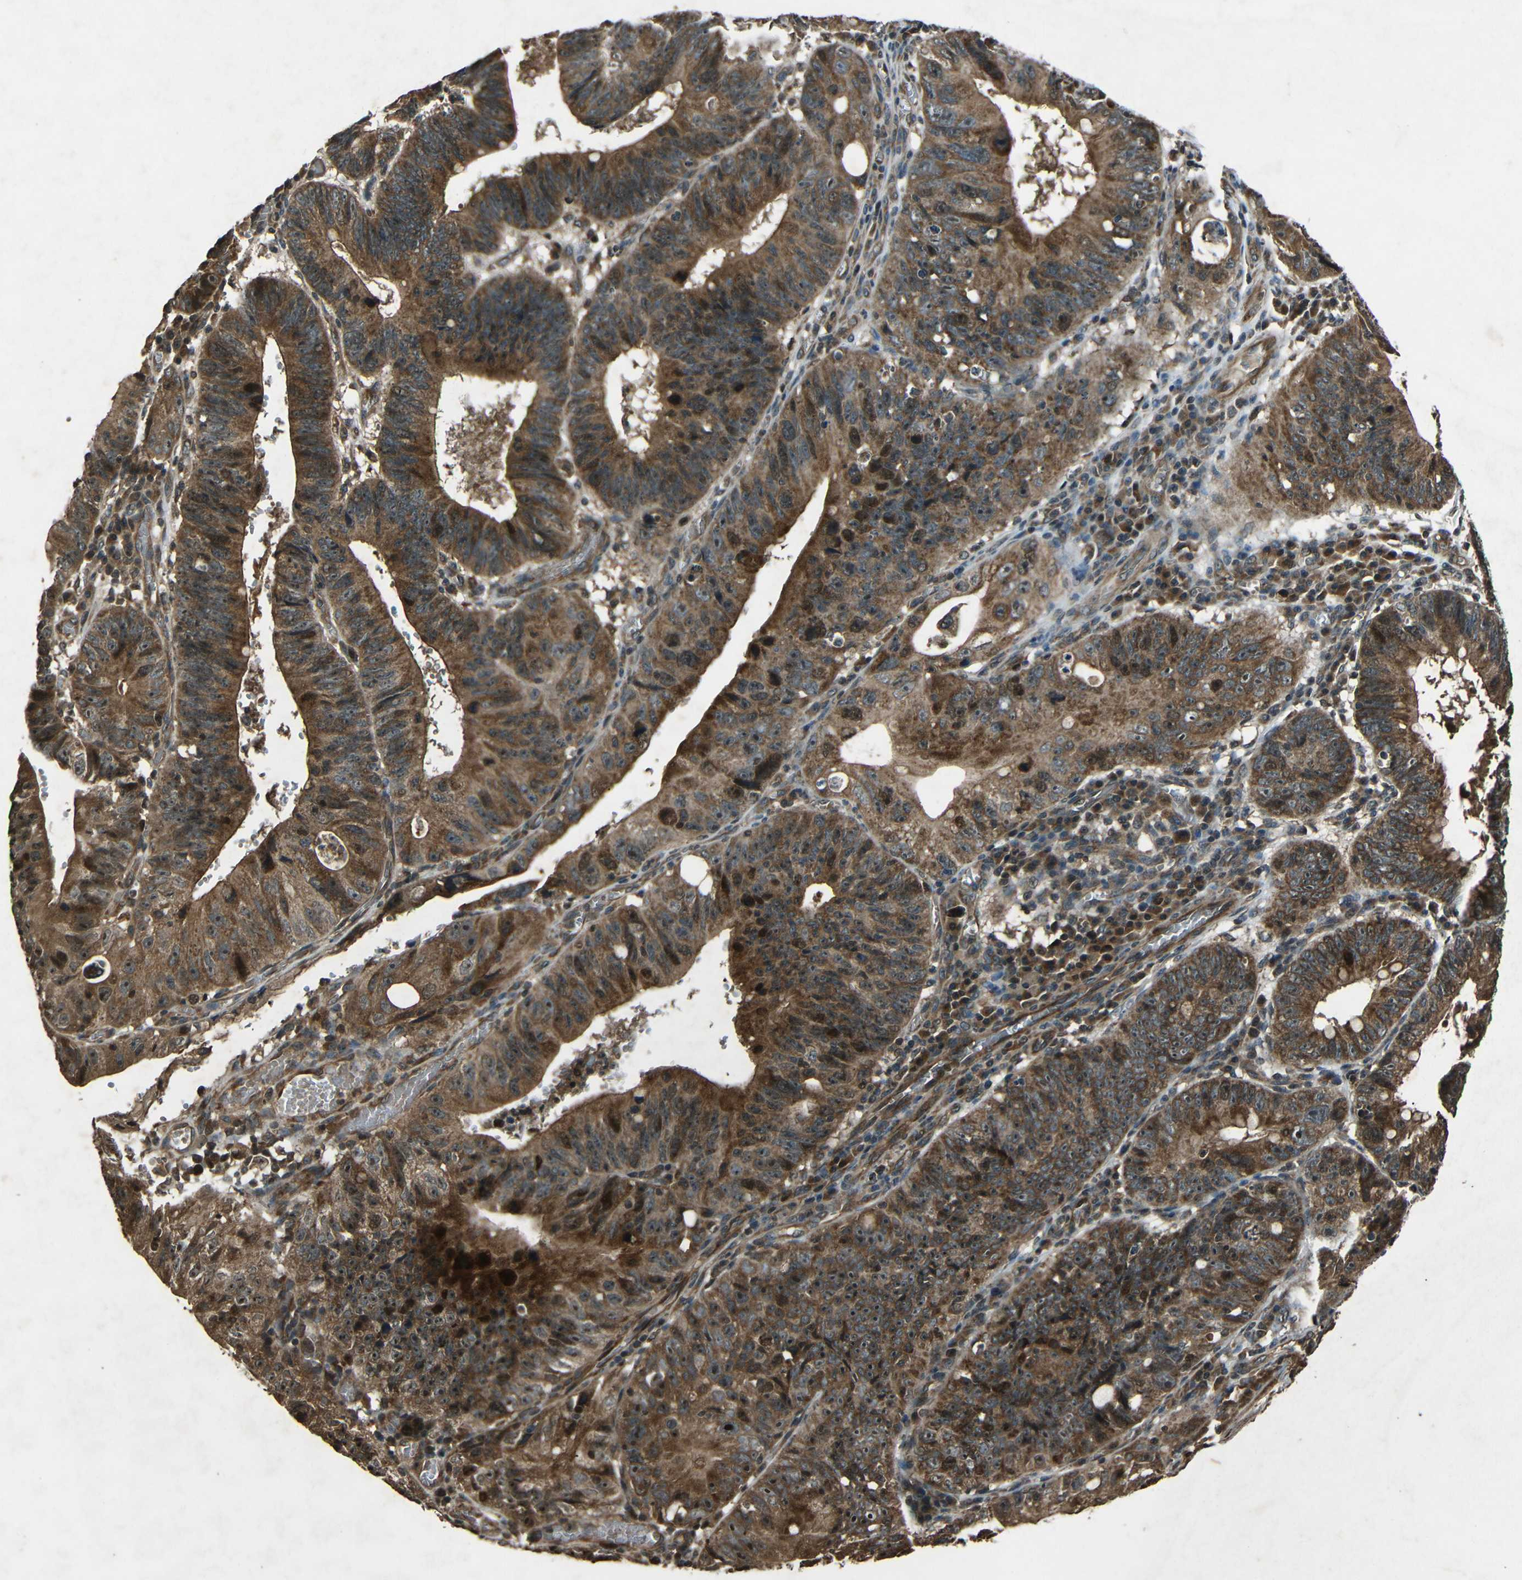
{"staining": {"intensity": "strong", "quantity": ">75%", "location": "cytoplasmic/membranous,nuclear"}, "tissue": "stomach cancer", "cell_type": "Tumor cells", "image_type": "cancer", "snomed": [{"axis": "morphology", "description": "Adenocarcinoma, NOS"}, {"axis": "topography", "description": "Stomach"}], "caption": "Tumor cells exhibit high levels of strong cytoplasmic/membranous and nuclear staining in about >75% of cells in human adenocarcinoma (stomach). The staining was performed using DAB (3,3'-diaminobenzidine), with brown indicating positive protein expression. Nuclei are stained blue with hematoxylin.", "gene": "PLK2", "patient": {"sex": "male", "age": 59}}